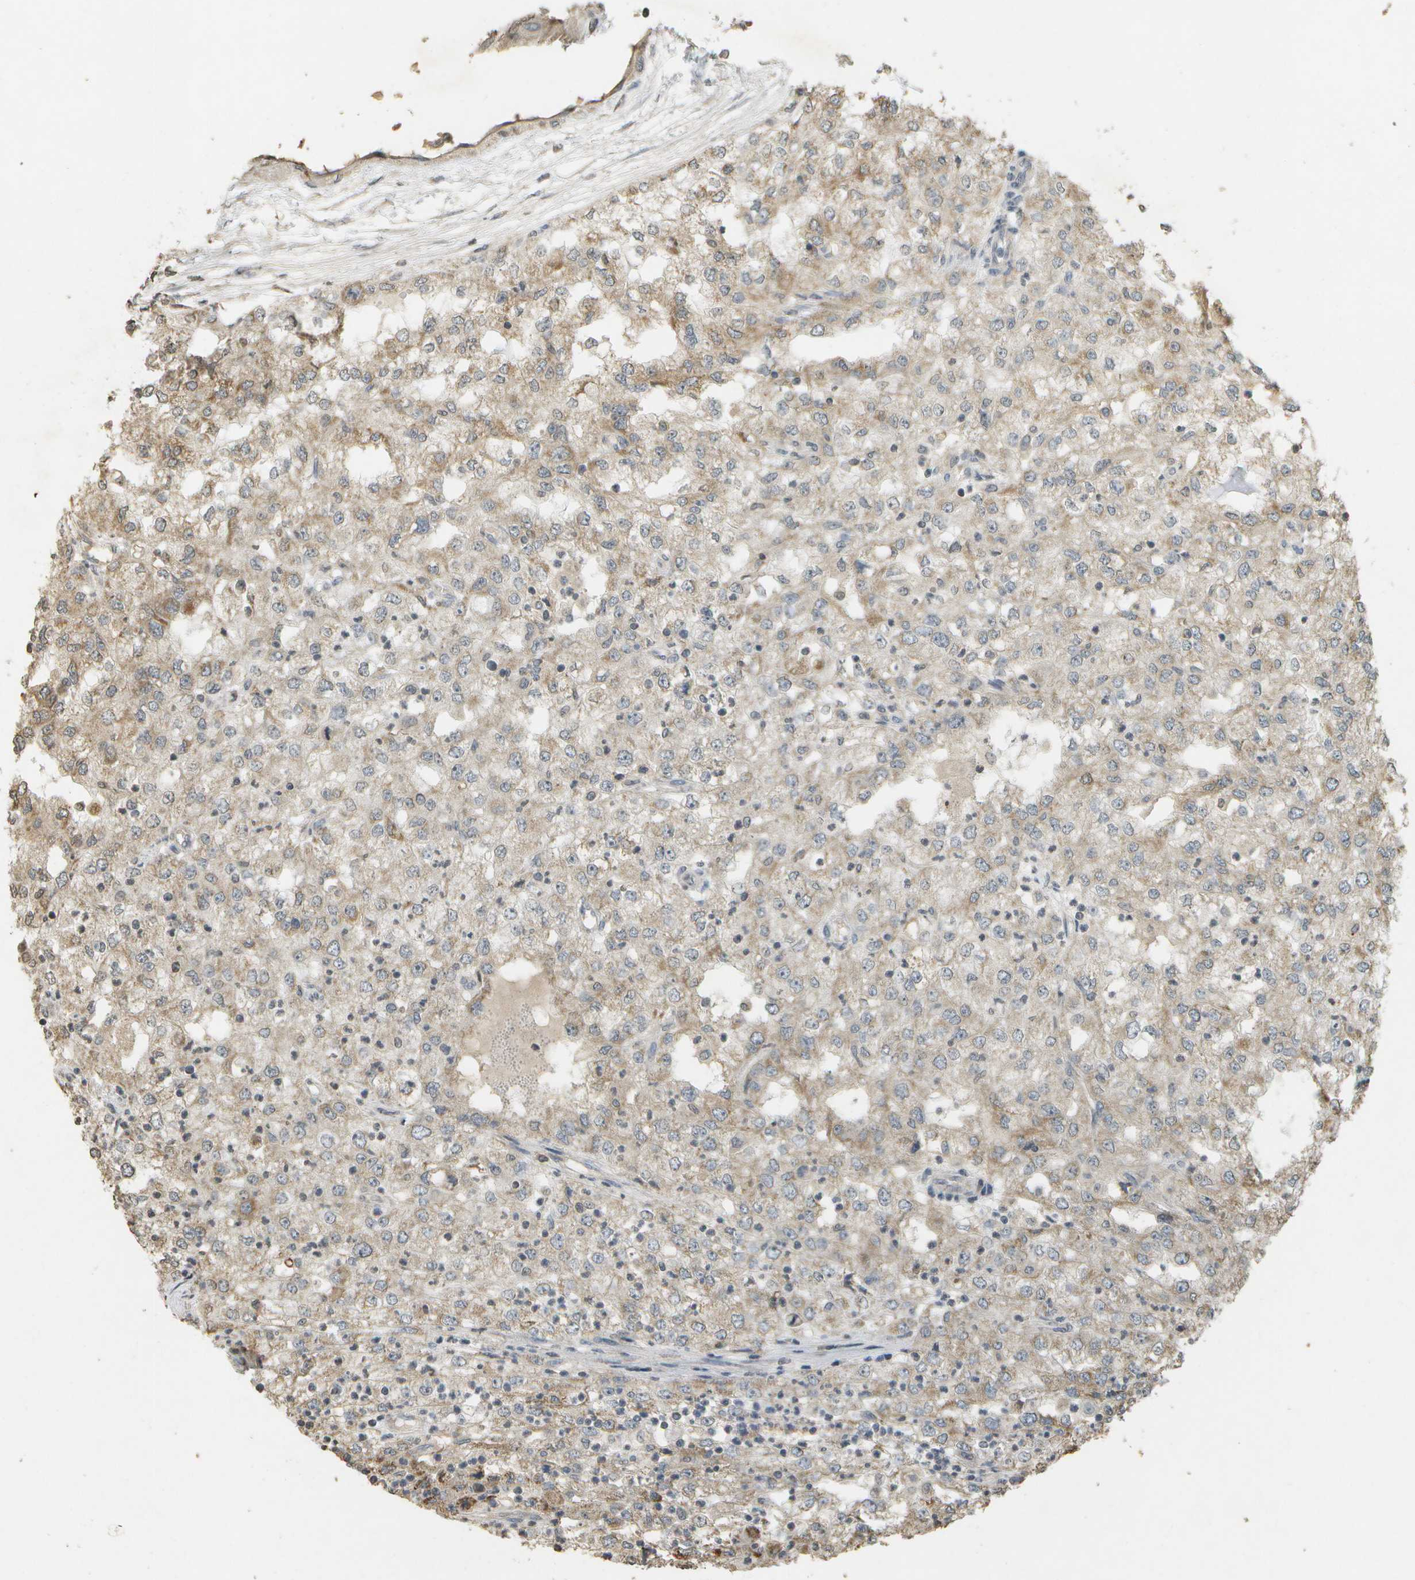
{"staining": {"intensity": "weak", "quantity": ">75%", "location": "cytoplasmic/membranous"}, "tissue": "renal cancer", "cell_type": "Tumor cells", "image_type": "cancer", "snomed": [{"axis": "morphology", "description": "Adenocarcinoma, NOS"}, {"axis": "topography", "description": "Kidney"}], "caption": "Immunohistochemical staining of human renal cancer displays low levels of weak cytoplasmic/membranous protein expression in approximately >75% of tumor cells.", "gene": "RAB21", "patient": {"sex": "female", "age": 54}}